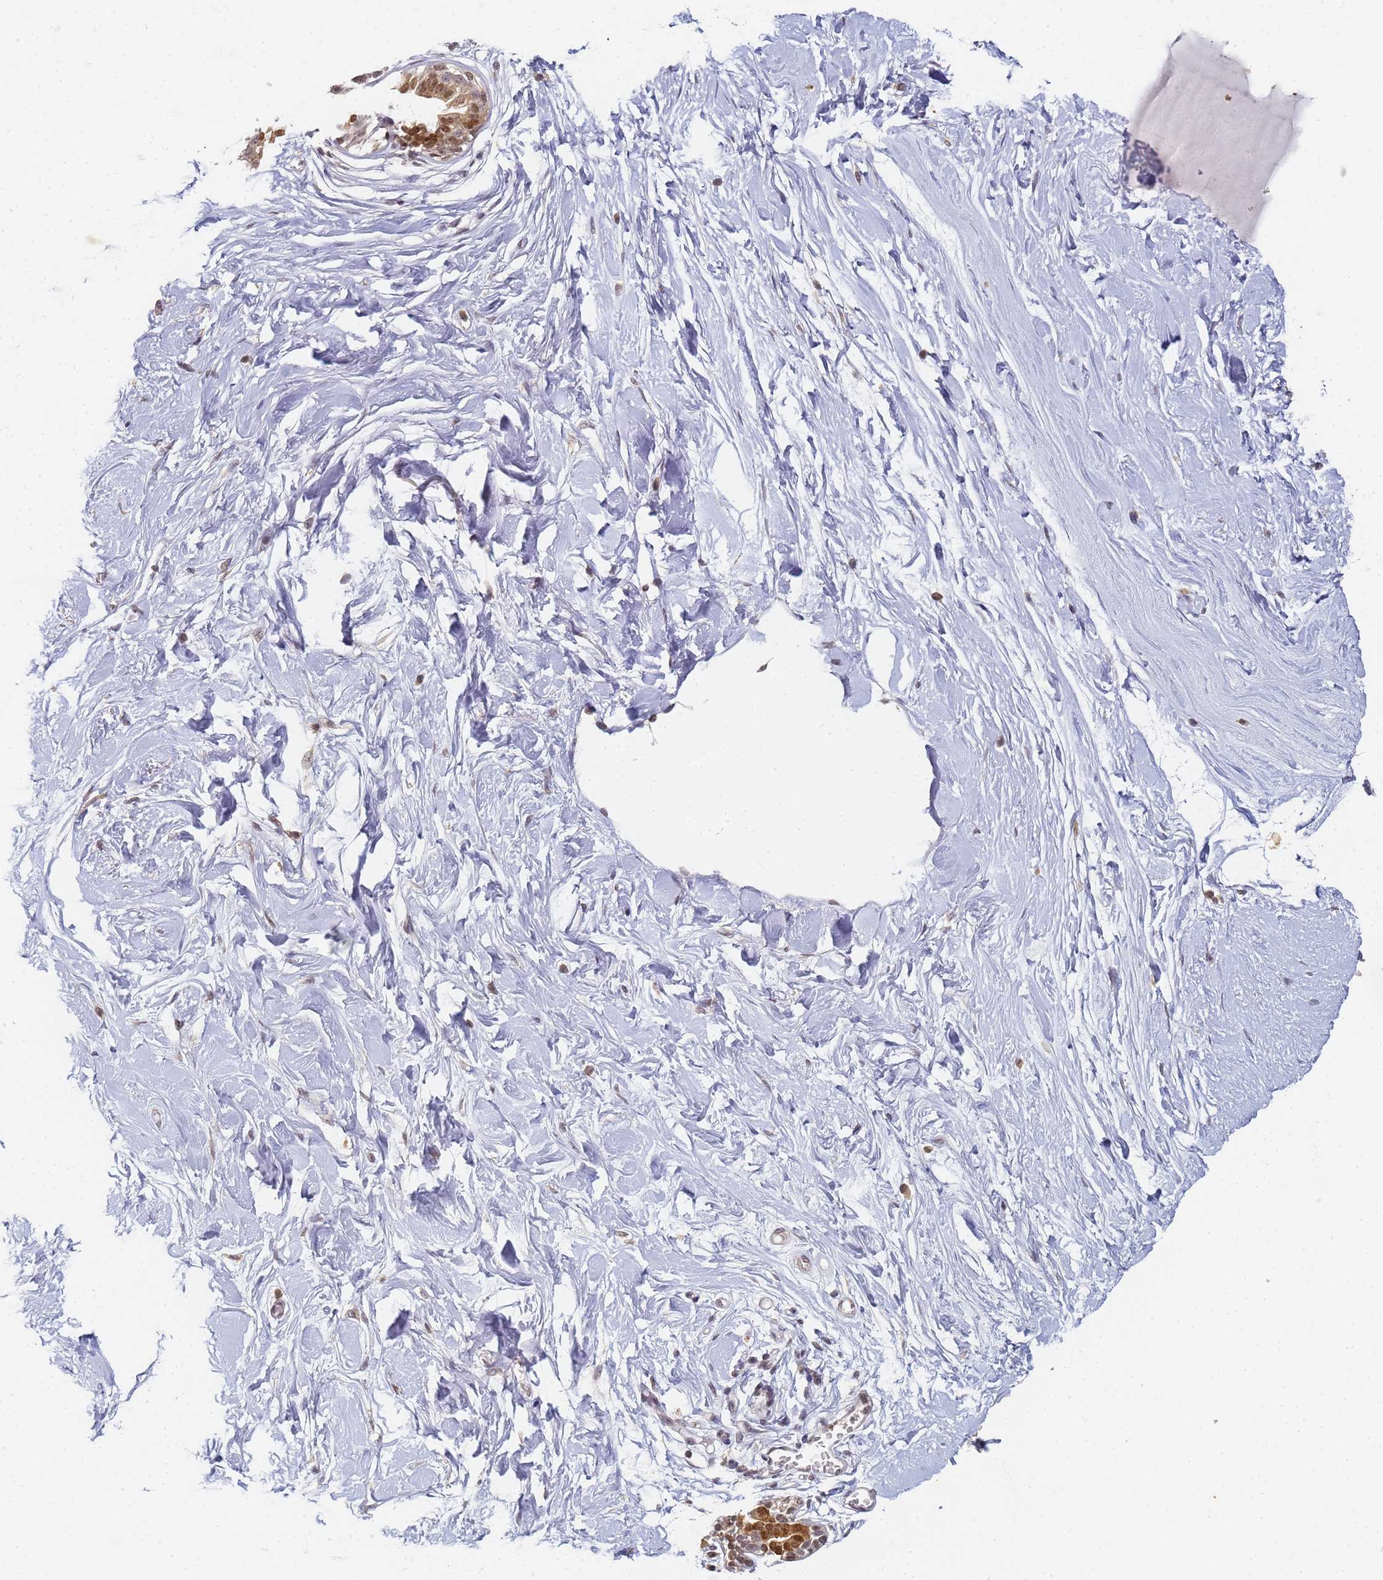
{"staining": {"intensity": "moderate", "quantity": ">75%", "location": "cytoplasmic/membranous,nuclear"}, "tissue": "breast", "cell_type": "Glandular cells", "image_type": "normal", "snomed": [{"axis": "morphology", "description": "Normal tissue, NOS"}, {"axis": "topography", "description": "Breast"}], "caption": "Immunohistochemical staining of unremarkable human breast reveals >75% levels of moderate cytoplasmic/membranous,nuclear protein expression in approximately >75% of glandular cells.", "gene": "HMCES", "patient": {"sex": "female", "age": 45}}